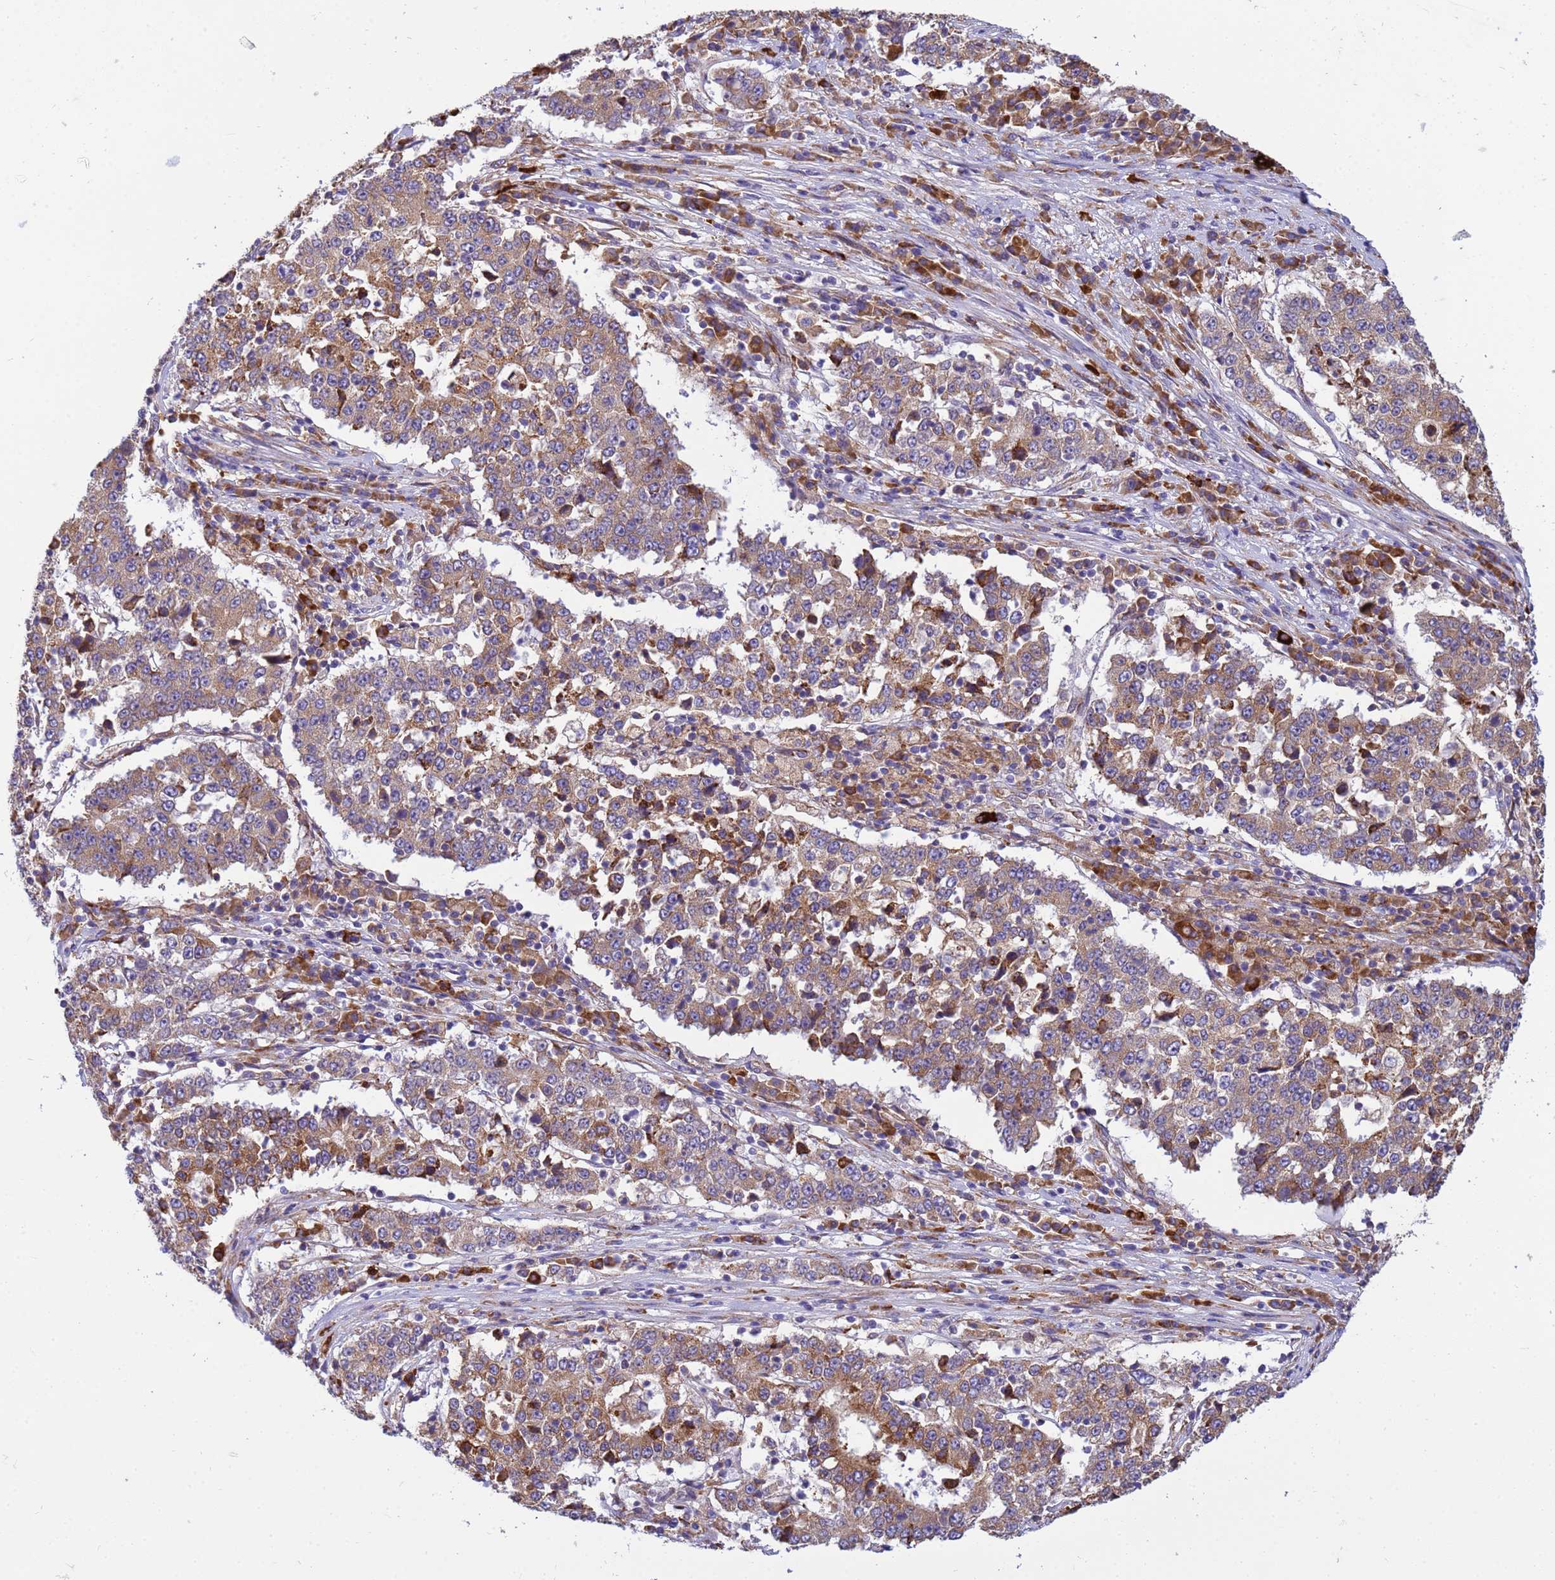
{"staining": {"intensity": "moderate", "quantity": ">75%", "location": "cytoplasmic/membranous"}, "tissue": "stomach cancer", "cell_type": "Tumor cells", "image_type": "cancer", "snomed": [{"axis": "morphology", "description": "Adenocarcinoma, NOS"}, {"axis": "topography", "description": "Stomach"}], "caption": "Human stomach adenocarcinoma stained for a protein (brown) displays moderate cytoplasmic/membranous positive expression in about >75% of tumor cells.", "gene": "THAP5", "patient": {"sex": "male", "age": 59}}